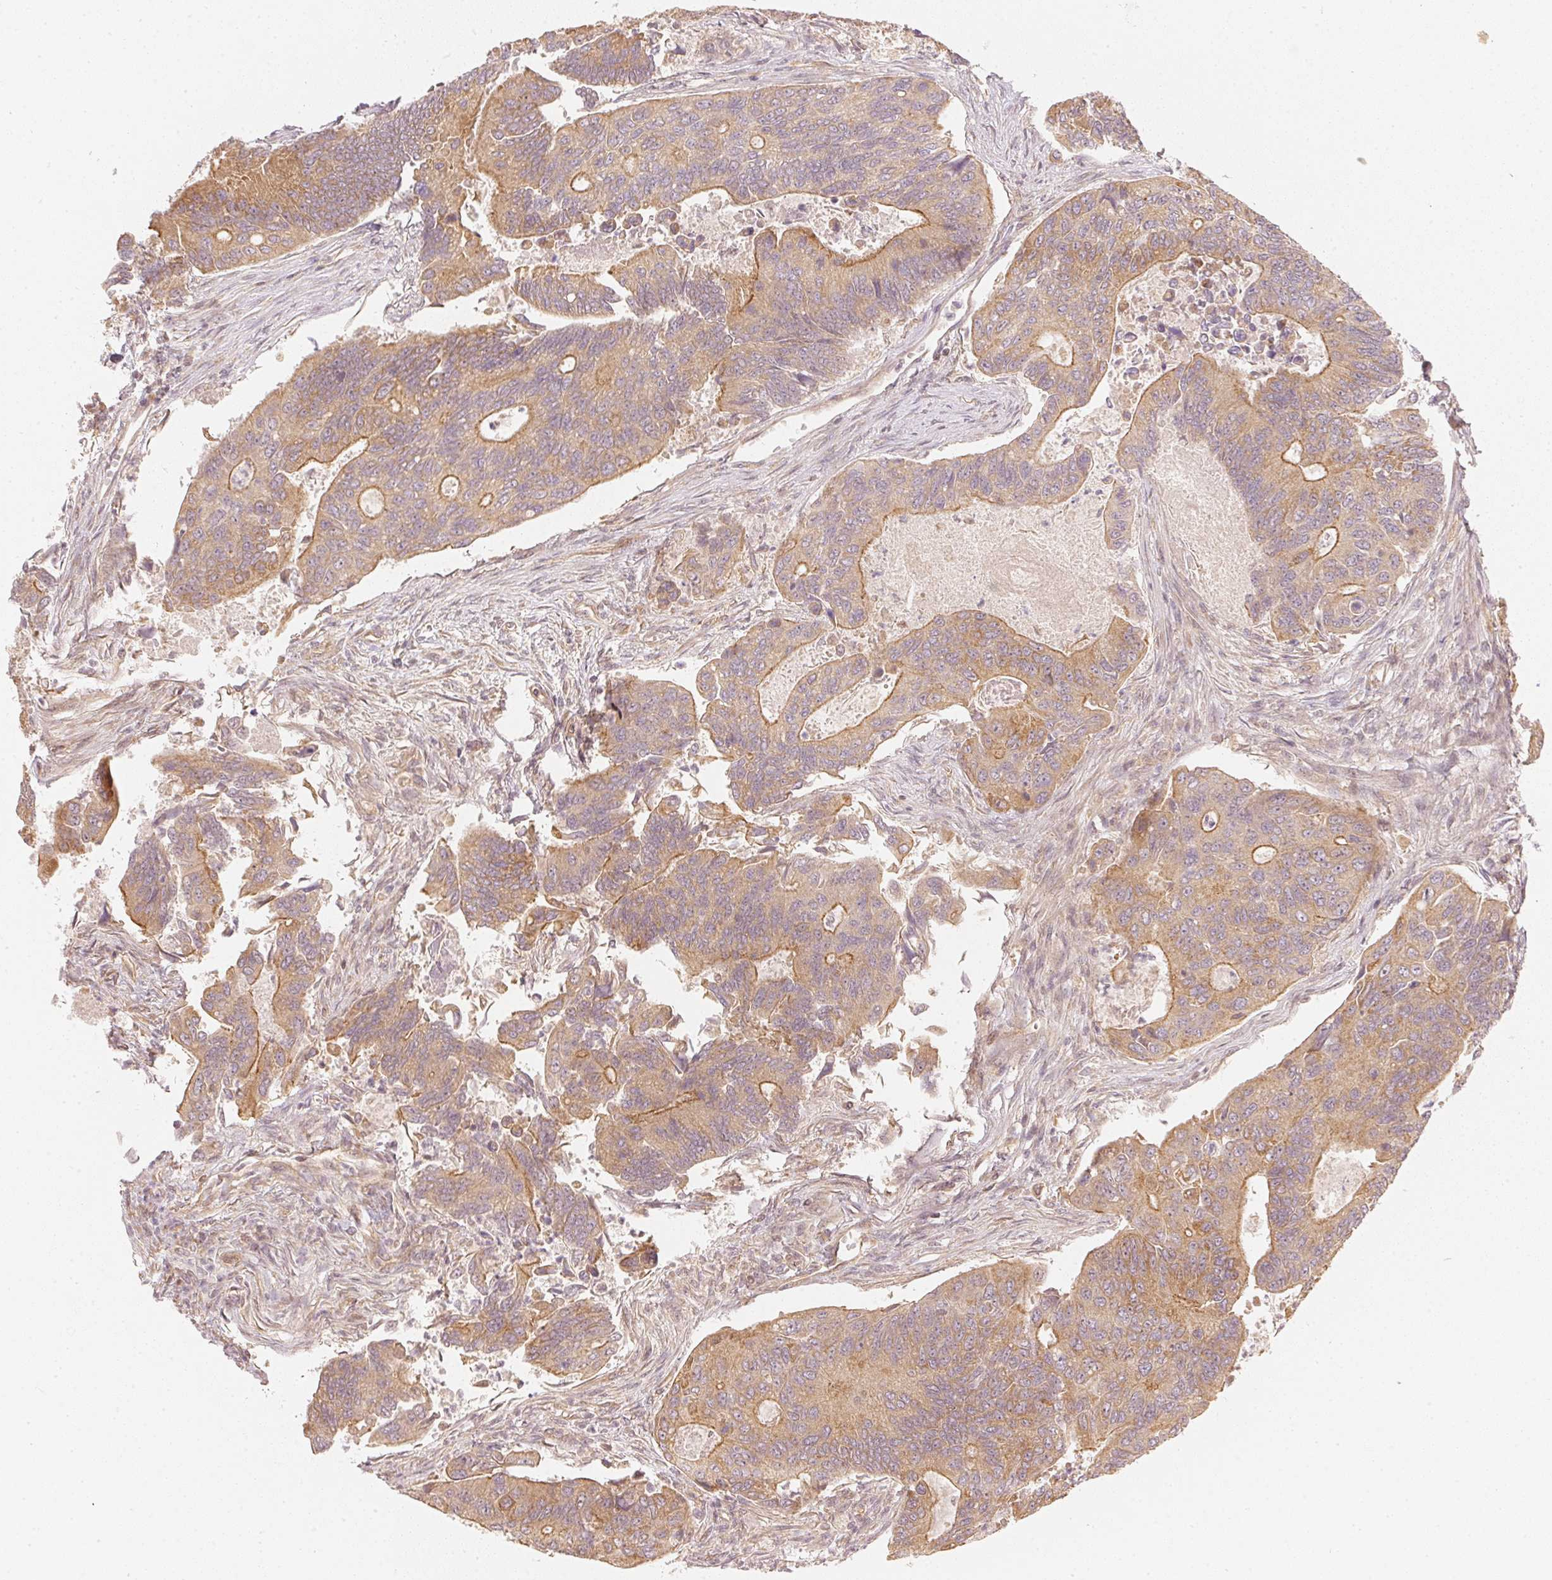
{"staining": {"intensity": "moderate", "quantity": ">75%", "location": "cytoplasmic/membranous"}, "tissue": "colorectal cancer", "cell_type": "Tumor cells", "image_type": "cancer", "snomed": [{"axis": "morphology", "description": "Adenocarcinoma, NOS"}, {"axis": "topography", "description": "Colon"}], "caption": "Protein expression analysis of colorectal cancer (adenocarcinoma) demonstrates moderate cytoplasmic/membranous expression in approximately >75% of tumor cells. (Brightfield microscopy of DAB IHC at high magnification).", "gene": "WDR54", "patient": {"sex": "female", "age": 67}}